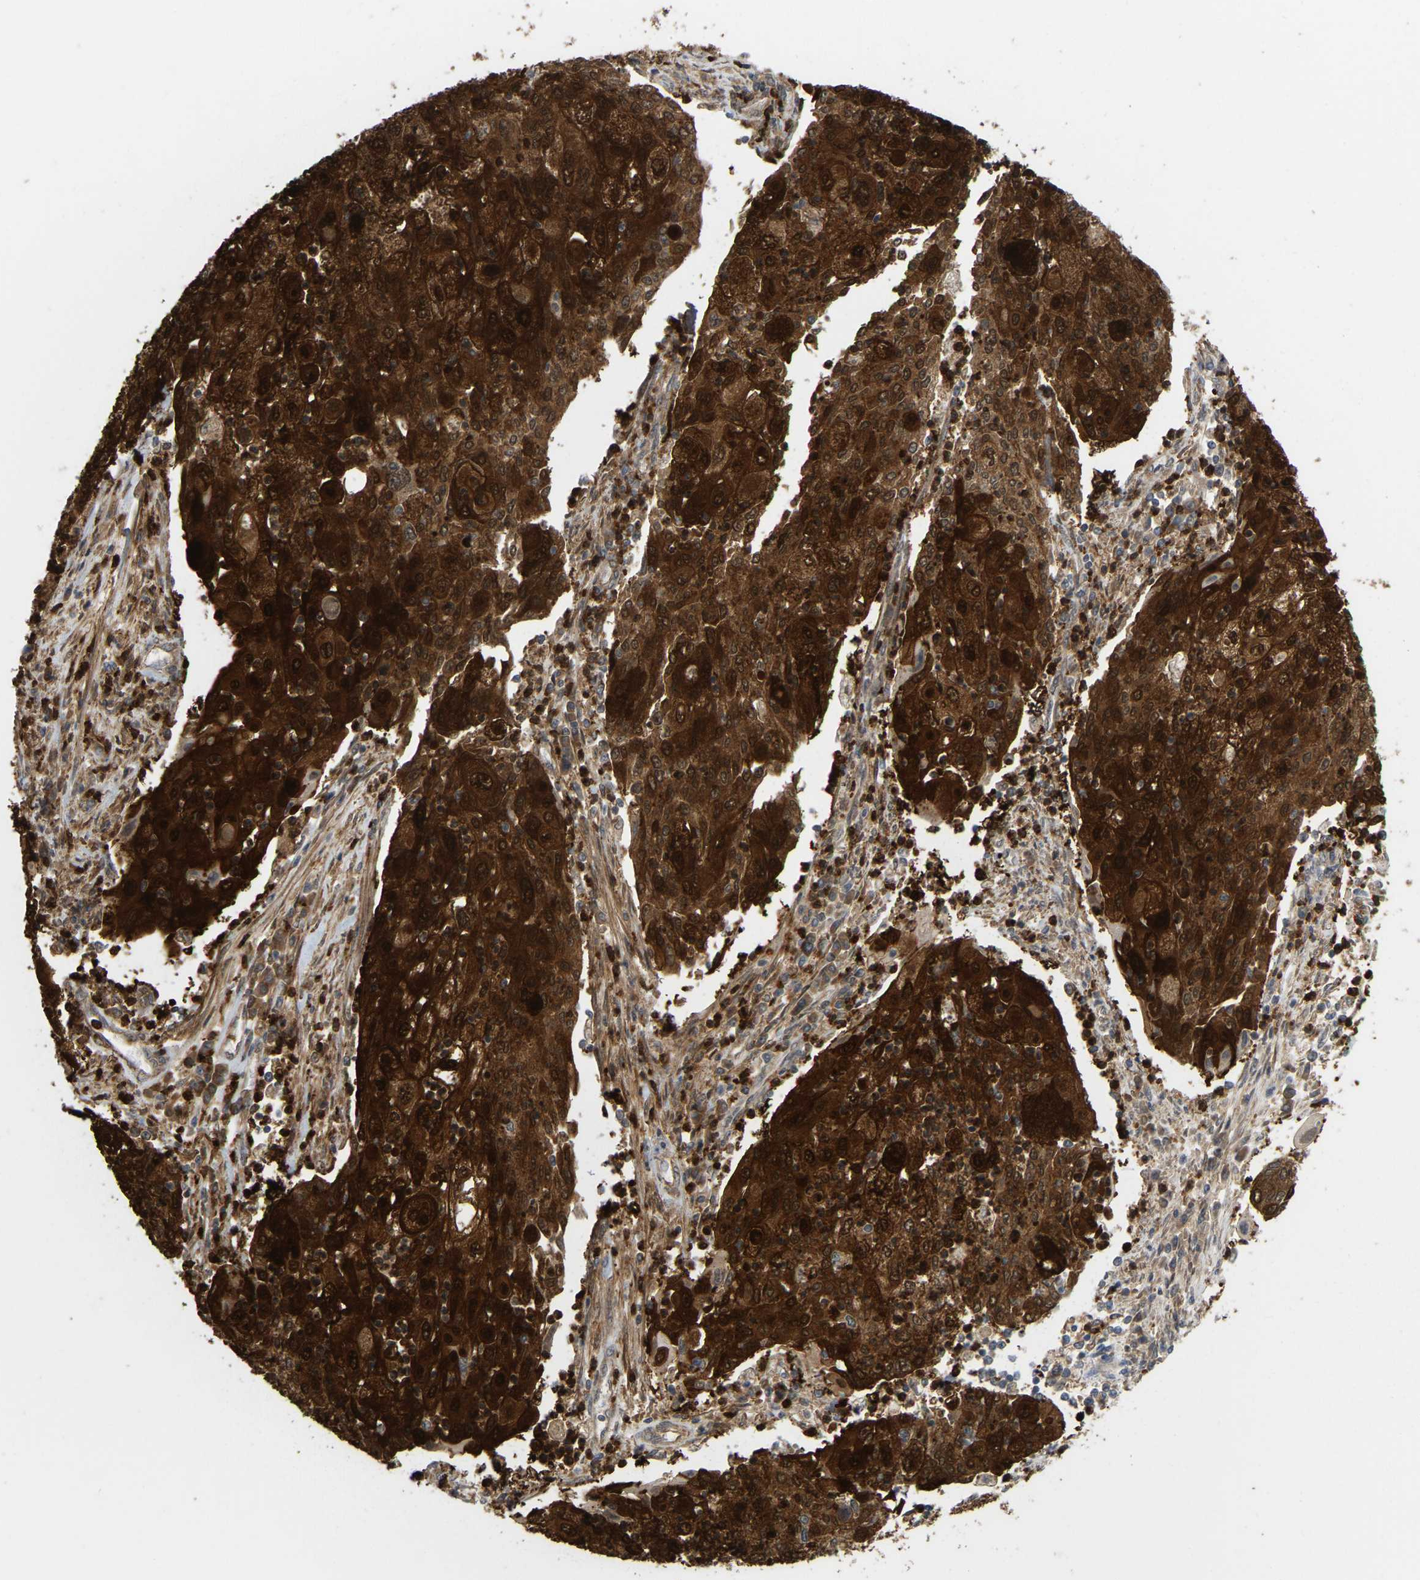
{"staining": {"intensity": "strong", "quantity": ">75%", "location": "cytoplasmic/membranous"}, "tissue": "cervical cancer", "cell_type": "Tumor cells", "image_type": "cancer", "snomed": [{"axis": "morphology", "description": "Squamous cell carcinoma, NOS"}, {"axis": "topography", "description": "Cervix"}], "caption": "A micrograph of human squamous cell carcinoma (cervical) stained for a protein displays strong cytoplasmic/membranous brown staining in tumor cells.", "gene": "SERPINB5", "patient": {"sex": "female", "age": 40}}